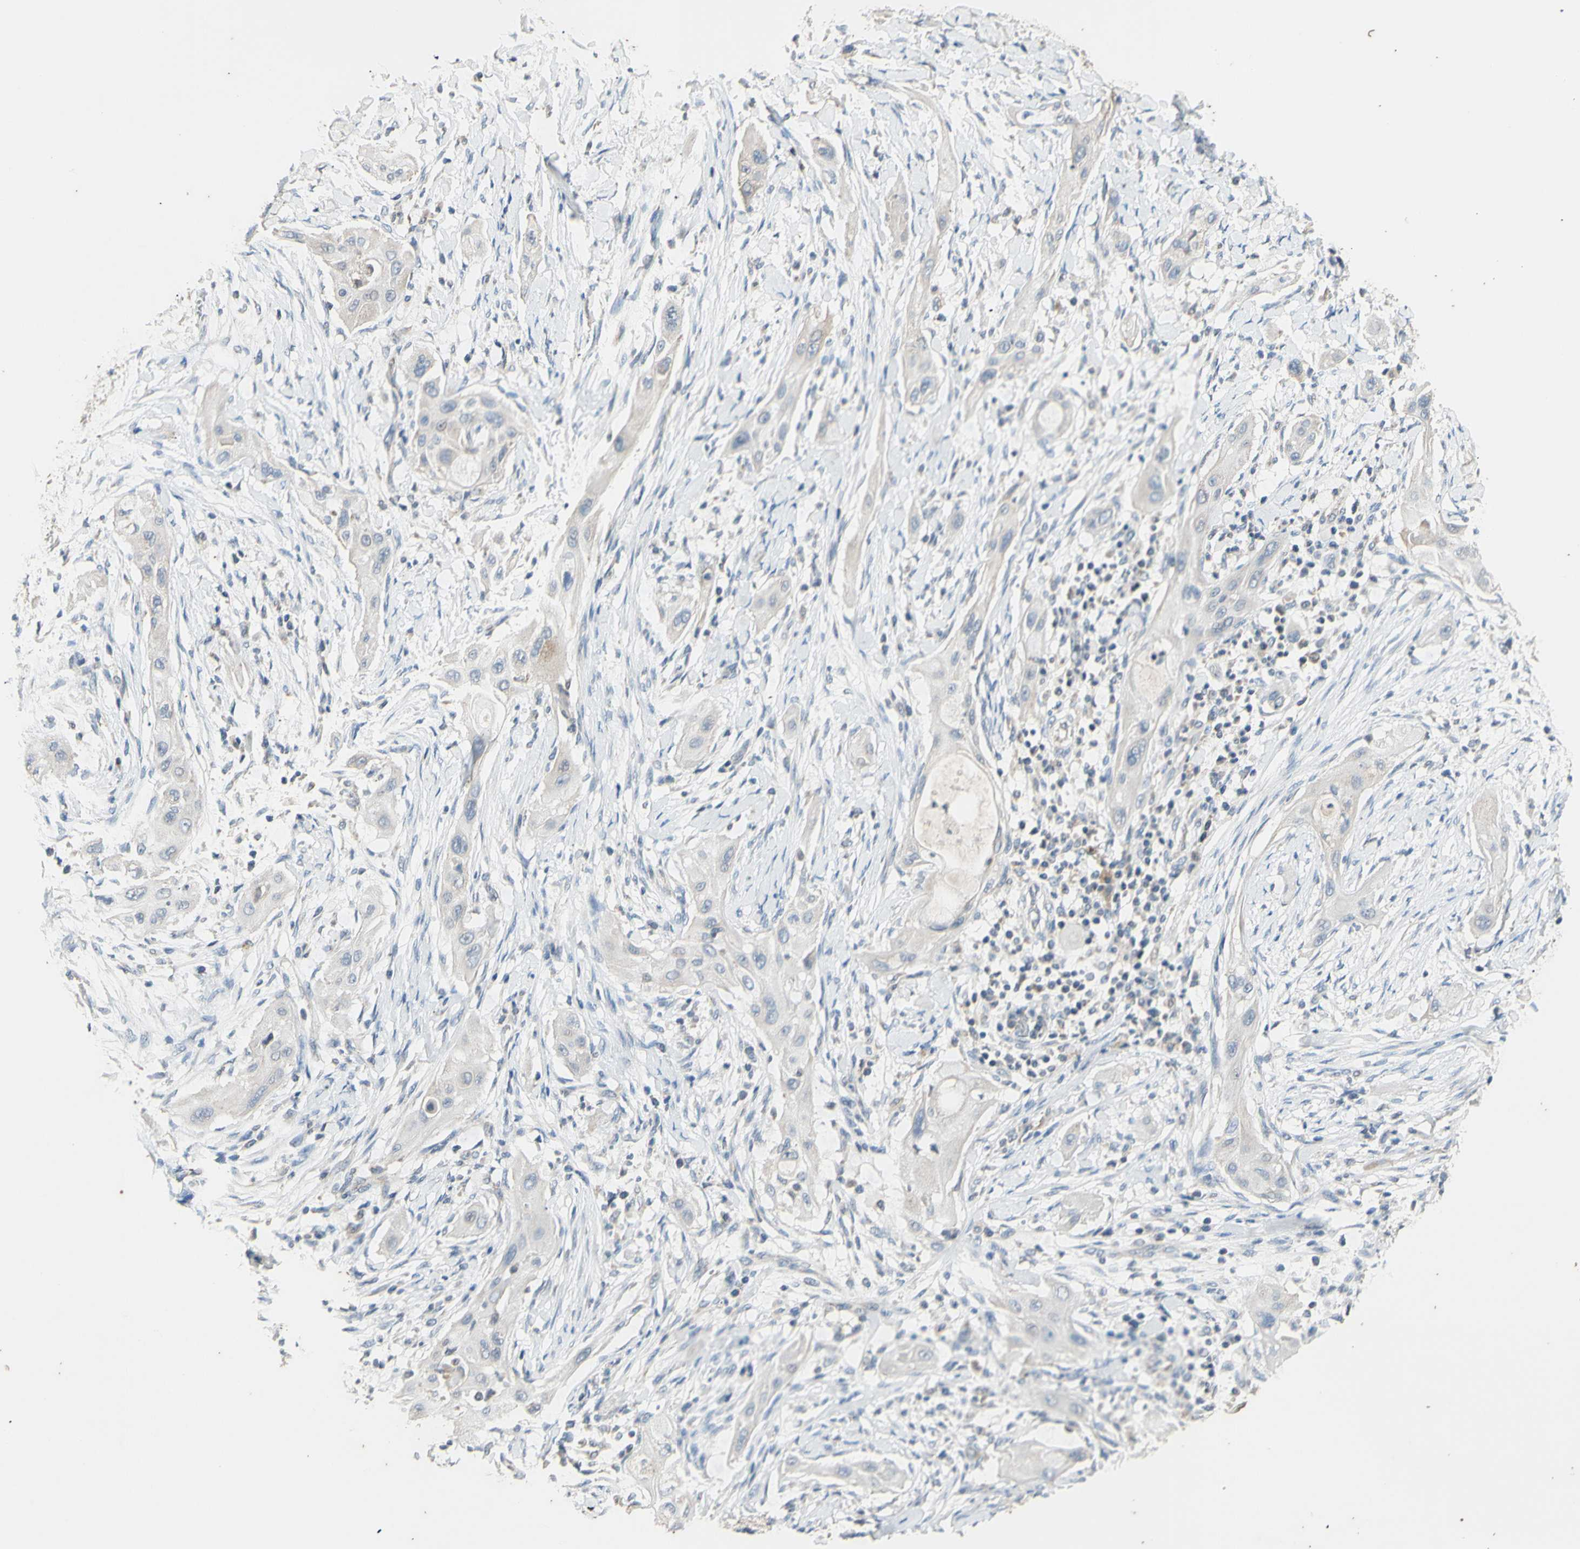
{"staining": {"intensity": "negative", "quantity": "none", "location": "none"}, "tissue": "lung cancer", "cell_type": "Tumor cells", "image_type": "cancer", "snomed": [{"axis": "morphology", "description": "Squamous cell carcinoma, NOS"}, {"axis": "topography", "description": "Lung"}], "caption": "High power microscopy micrograph of an immunohistochemistry (IHC) micrograph of lung squamous cell carcinoma, revealing no significant staining in tumor cells.", "gene": "PTGIS", "patient": {"sex": "female", "age": 47}}